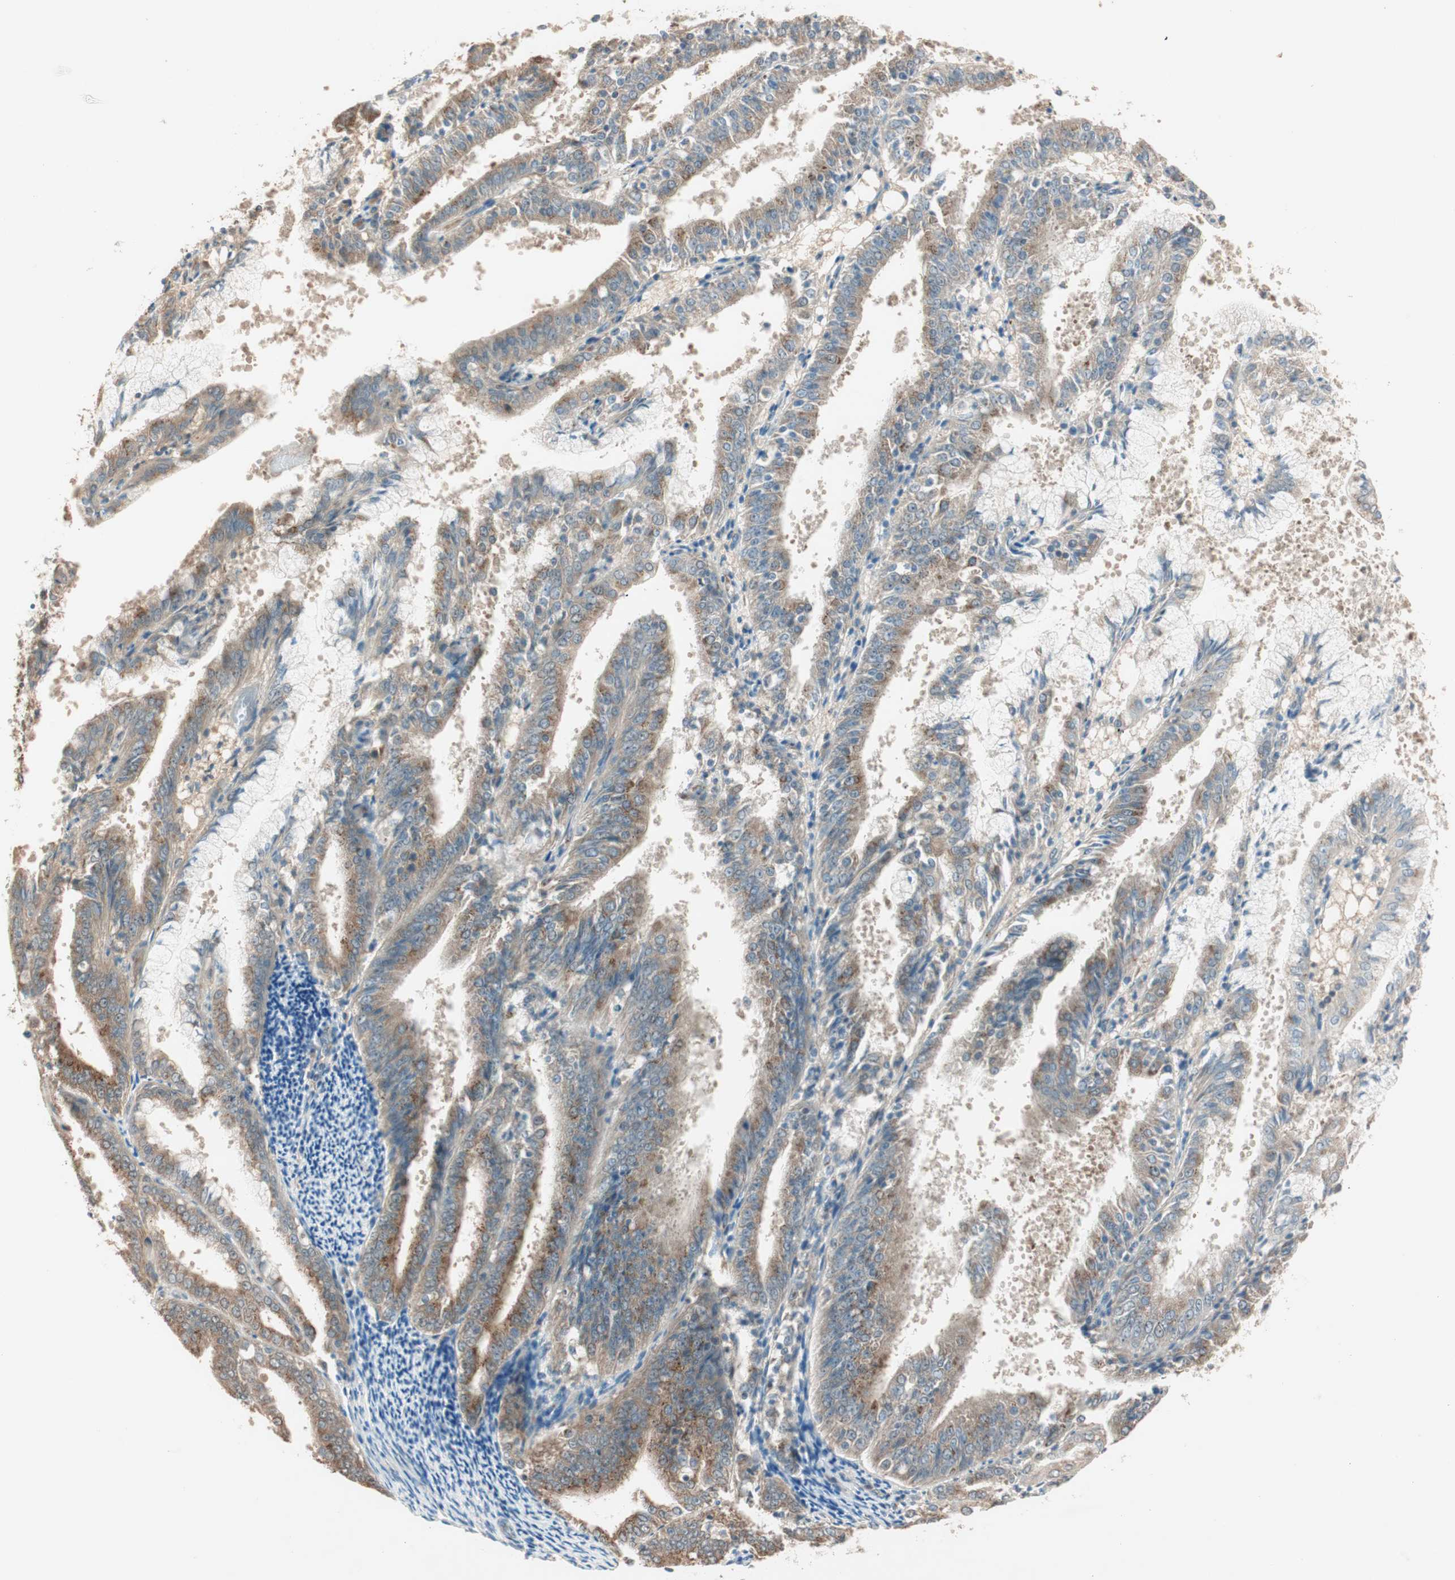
{"staining": {"intensity": "moderate", "quantity": ">75%", "location": "cytoplasmic/membranous"}, "tissue": "endometrial cancer", "cell_type": "Tumor cells", "image_type": "cancer", "snomed": [{"axis": "morphology", "description": "Adenocarcinoma, NOS"}, {"axis": "topography", "description": "Endometrium"}], "caption": "About >75% of tumor cells in human endometrial cancer reveal moderate cytoplasmic/membranous protein staining as visualized by brown immunohistochemical staining.", "gene": "SEC16A", "patient": {"sex": "female", "age": 63}}